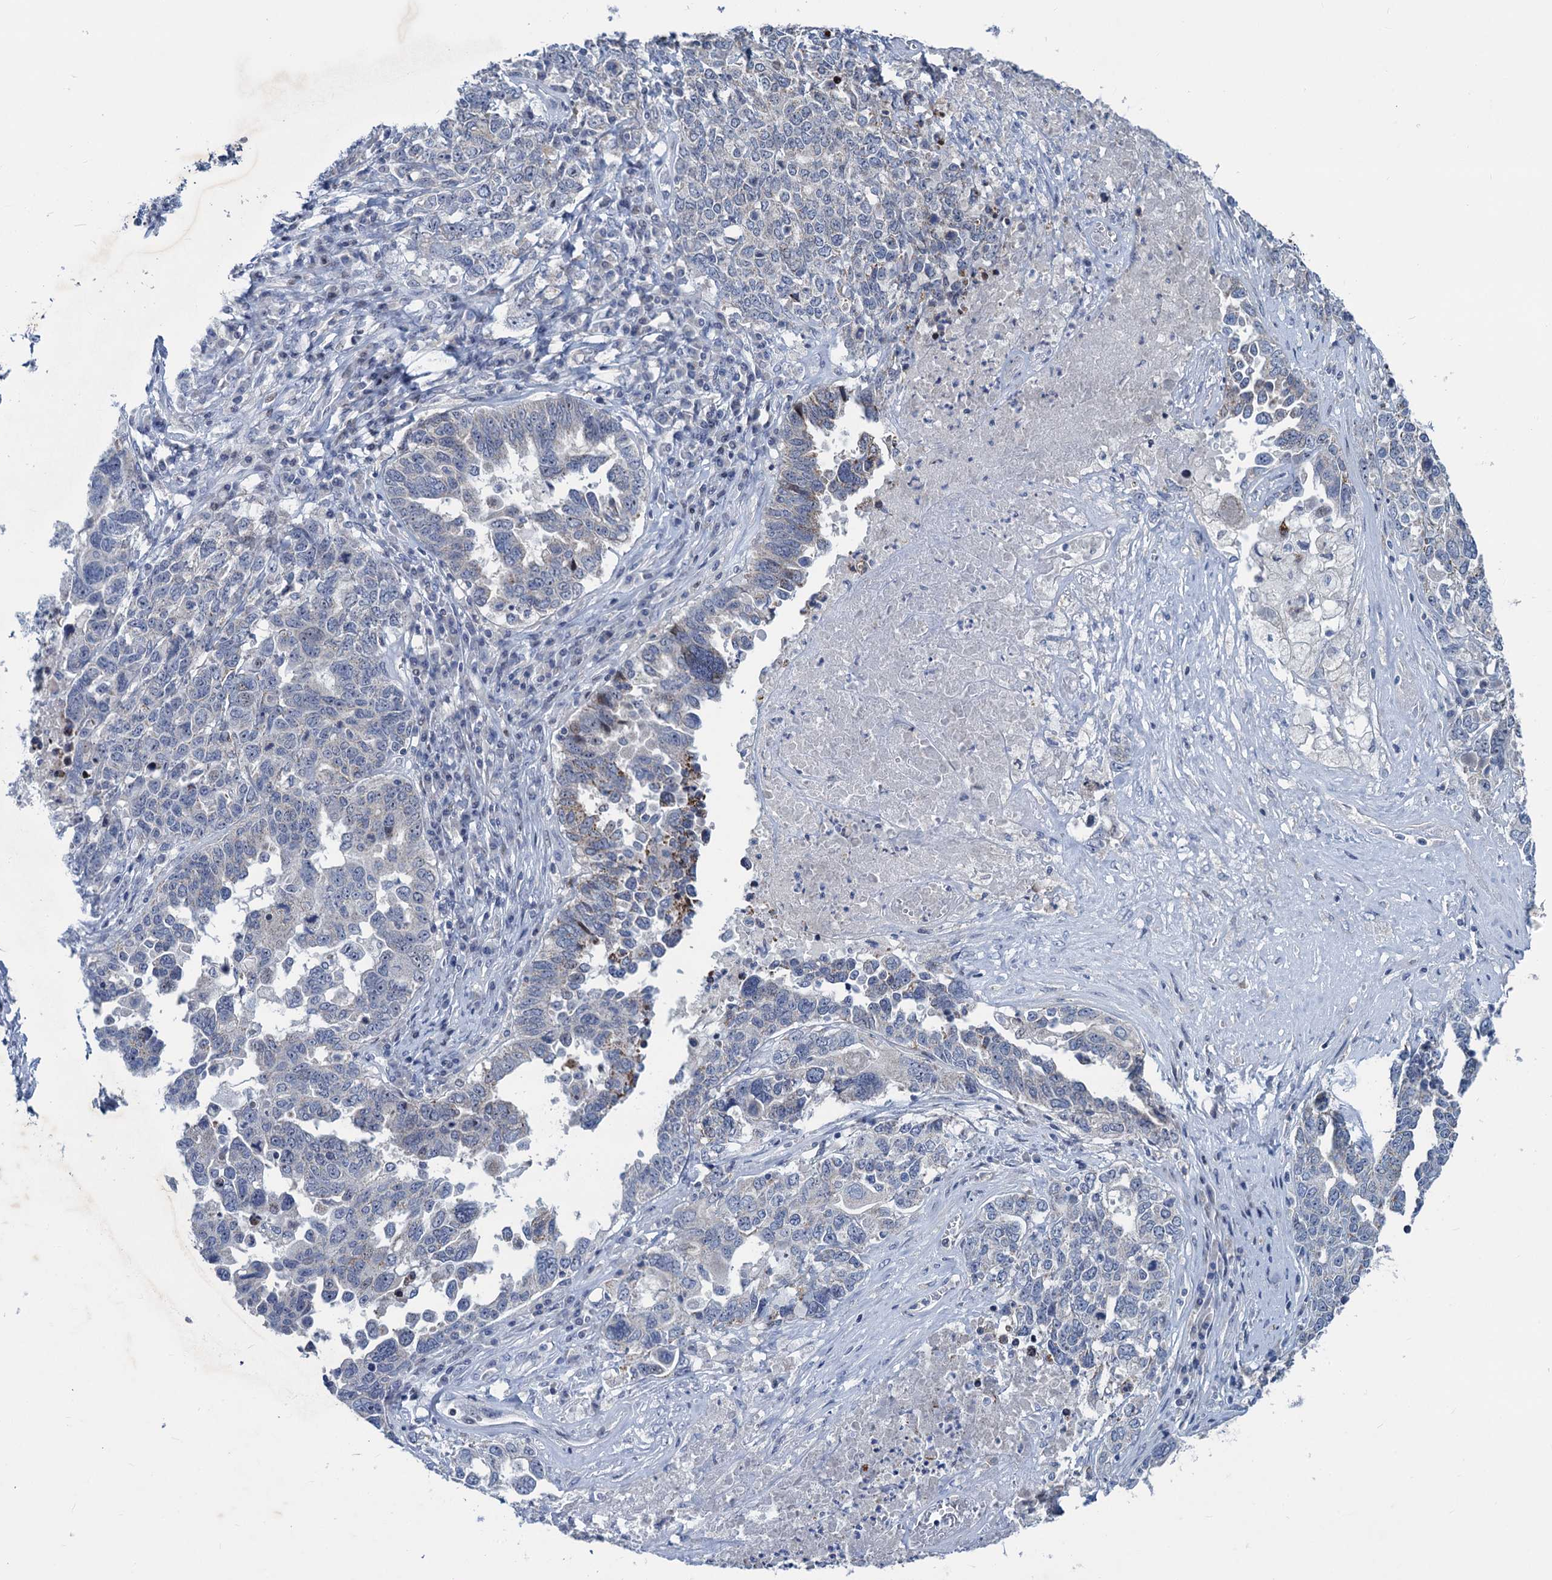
{"staining": {"intensity": "weak", "quantity": "<25%", "location": "cytoplasmic/membranous"}, "tissue": "ovarian cancer", "cell_type": "Tumor cells", "image_type": "cancer", "snomed": [{"axis": "morphology", "description": "Carcinoma, endometroid"}, {"axis": "topography", "description": "Ovary"}], "caption": "Immunohistochemistry histopathology image of ovarian cancer (endometroid carcinoma) stained for a protein (brown), which reveals no expression in tumor cells. (Stains: DAB (3,3'-diaminobenzidine) immunohistochemistry (IHC) with hematoxylin counter stain, Microscopy: brightfield microscopy at high magnification).", "gene": "ESYT3", "patient": {"sex": "female", "age": 62}}